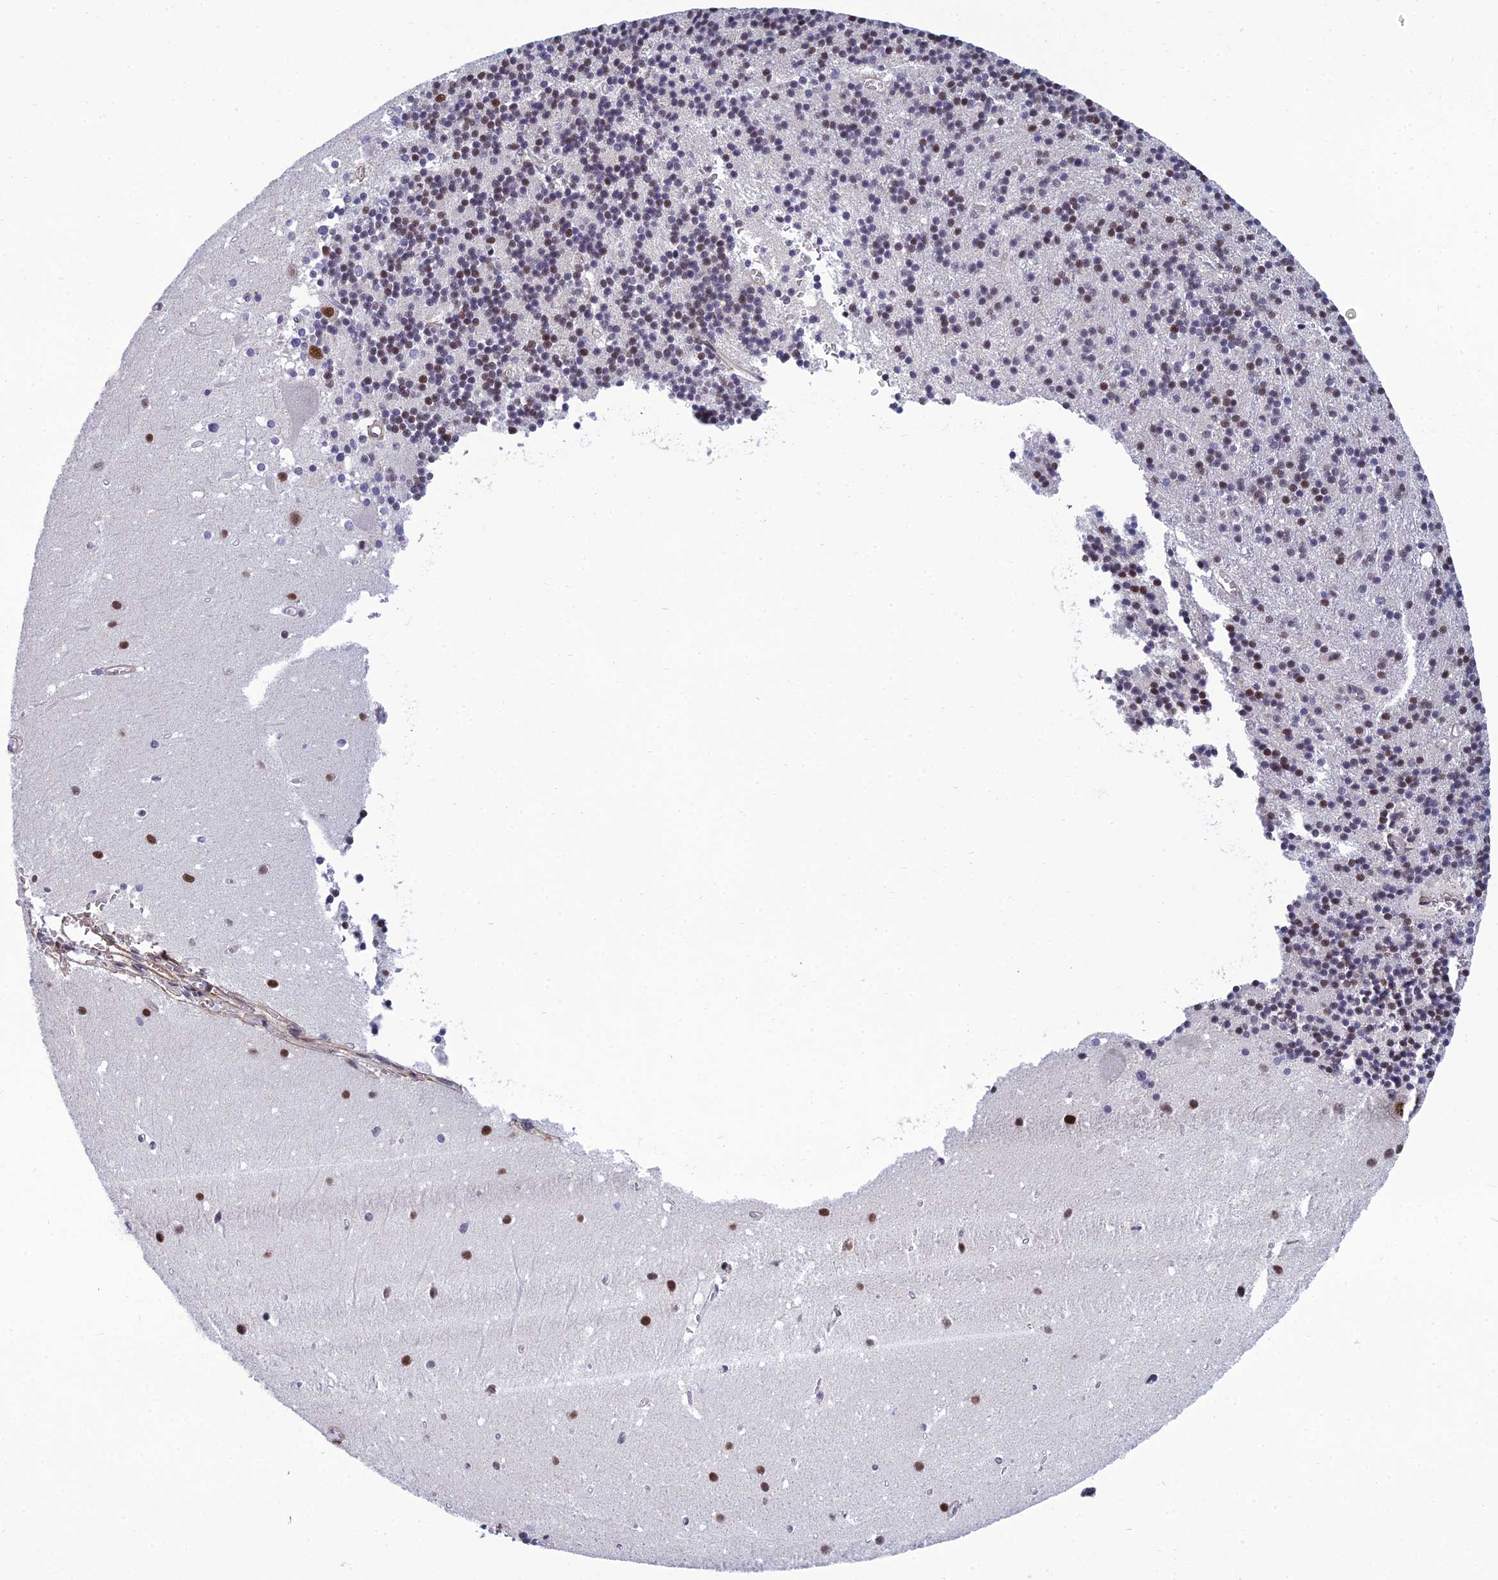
{"staining": {"intensity": "weak", "quantity": "25%-75%", "location": "nuclear"}, "tissue": "cerebellum", "cell_type": "Cells in granular layer", "image_type": "normal", "snomed": [{"axis": "morphology", "description": "Normal tissue, NOS"}, {"axis": "topography", "description": "Cerebellum"}], "caption": "A micrograph showing weak nuclear expression in about 25%-75% of cells in granular layer in unremarkable cerebellum, as visualized by brown immunohistochemical staining.", "gene": "RSRC1", "patient": {"sex": "male", "age": 54}}